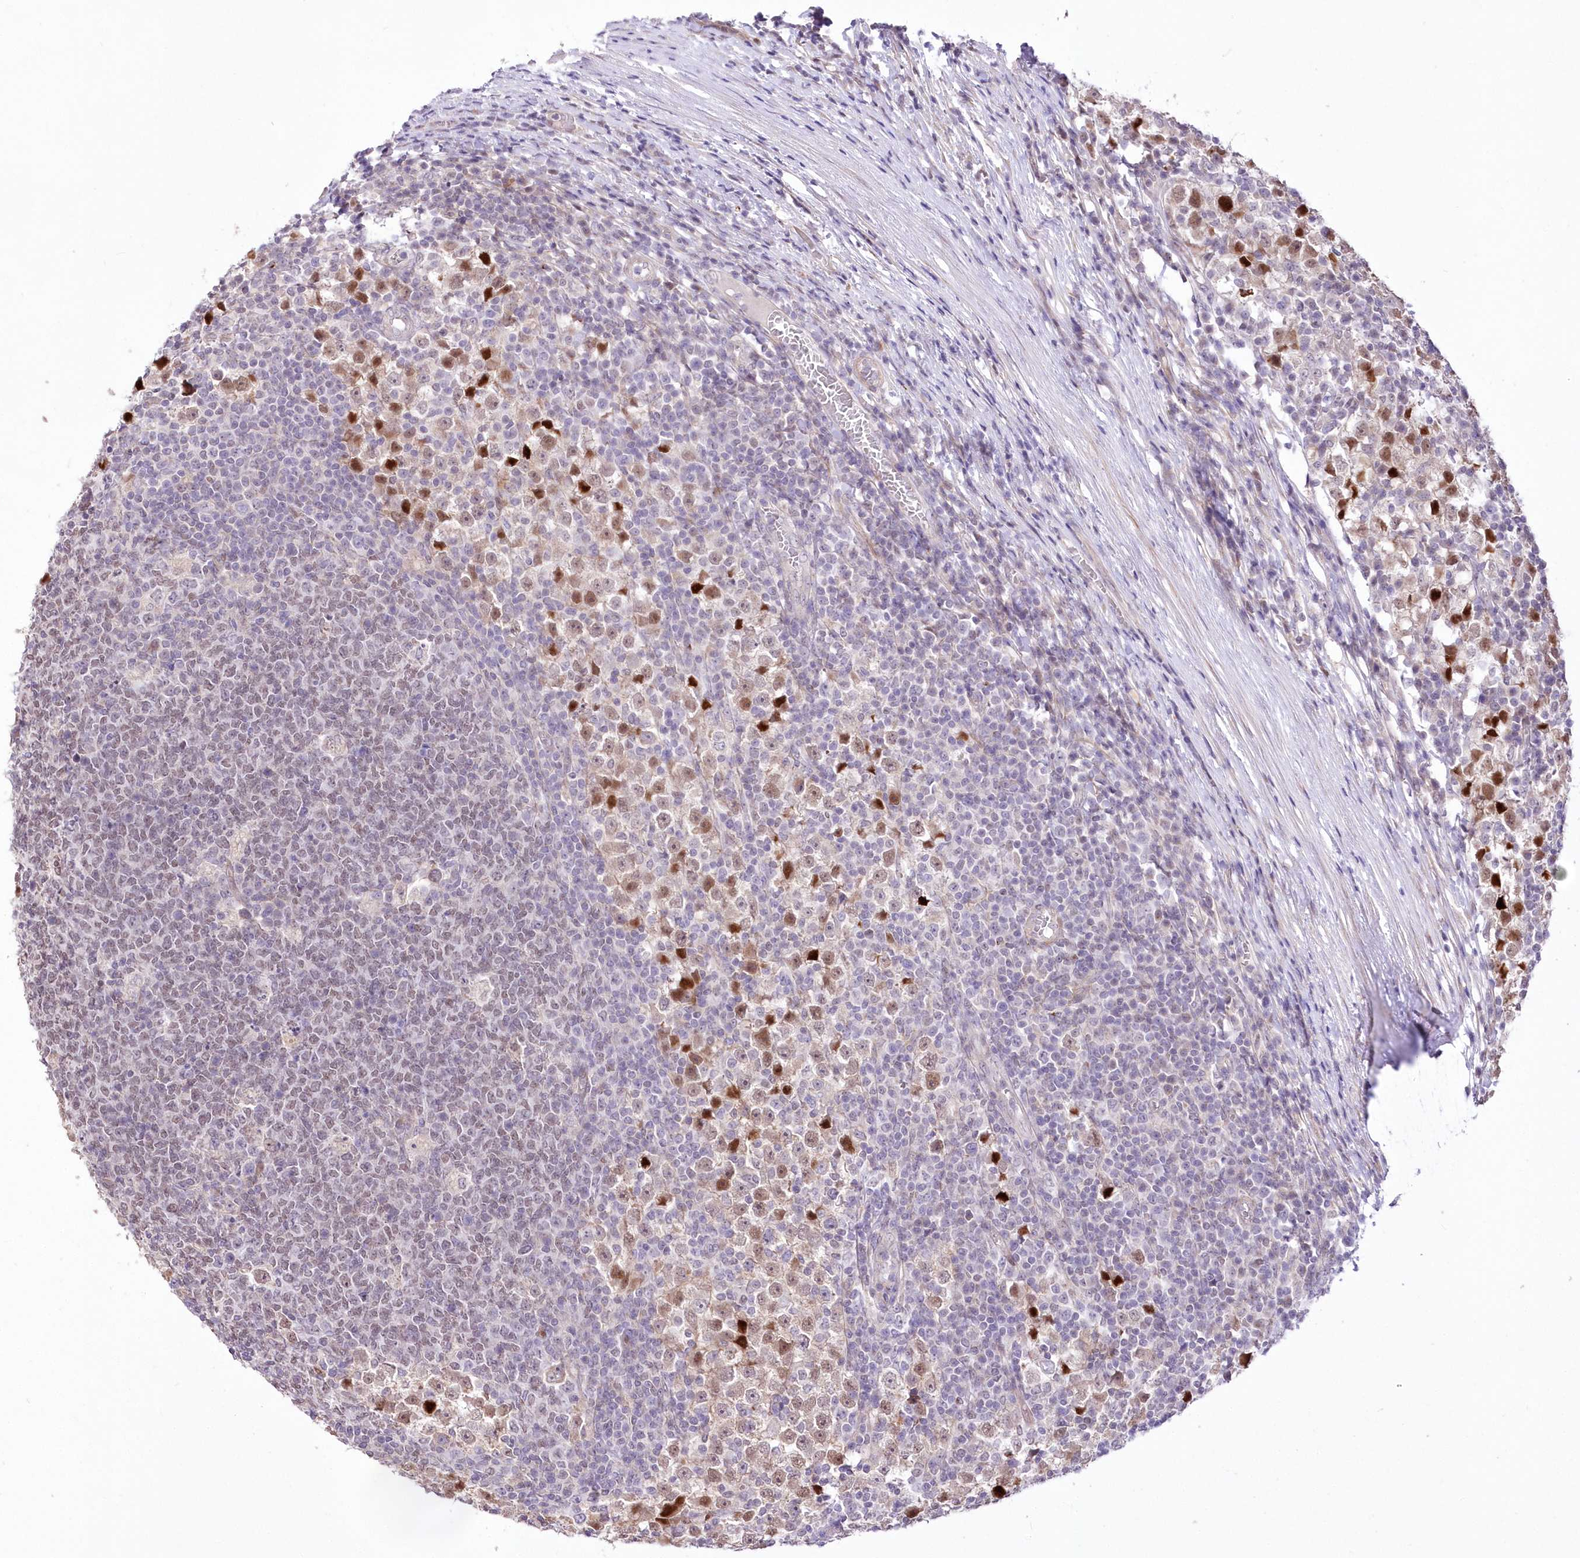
{"staining": {"intensity": "moderate", "quantity": "25%-75%", "location": "nuclear"}, "tissue": "testis cancer", "cell_type": "Tumor cells", "image_type": "cancer", "snomed": [{"axis": "morphology", "description": "Seminoma, NOS"}, {"axis": "topography", "description": "Testis"}], "caption": "The immunohistochemical stain shows moderate nuclear positivity in tumor cells of testis cancer (seminoma) tissue. (brown staining indicates protein expression, while blue staining denotes nuclei).", "gene": "FAM241B", "patient": {"sex": "male", "age": 65}}